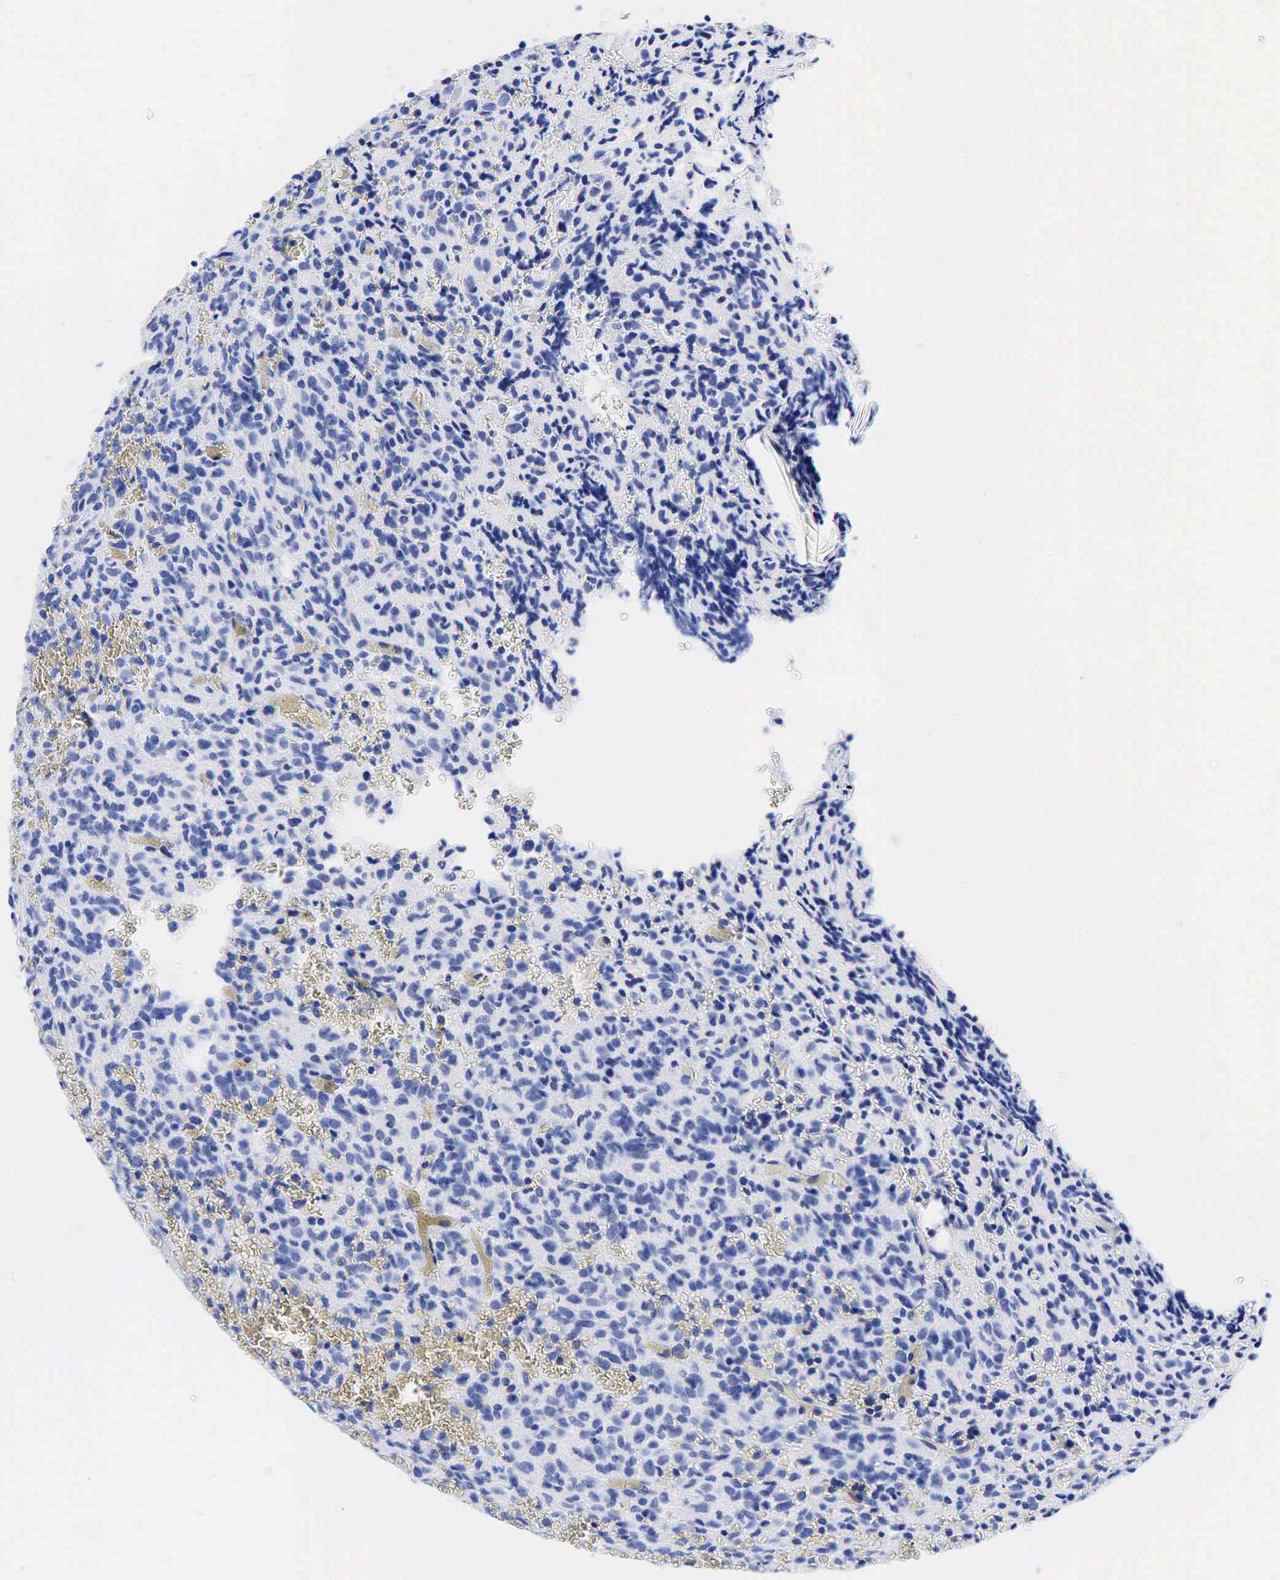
{"staining": {"intensity": "negative", "quantity": "none", "location": "none"}, "tissue": "glioma", "cell_type": "Tumor cells", "image_type": "cancer", "snomed": [{"axis": "morphology", "description": "Glioma, malignant, High grade"}, {"axis": "topography", "description": "Brain"}], "caption": "High magnification brightfield microscopy of malignant glioma (high-grade) stained with DAB (3,3'-diaminobenzidine) (brown) and counterstained with hematoxylin (blue): tumor cells show no significant positivity.", "gene": "KRT18", "patient": {"sex": "male", "age": 56}}